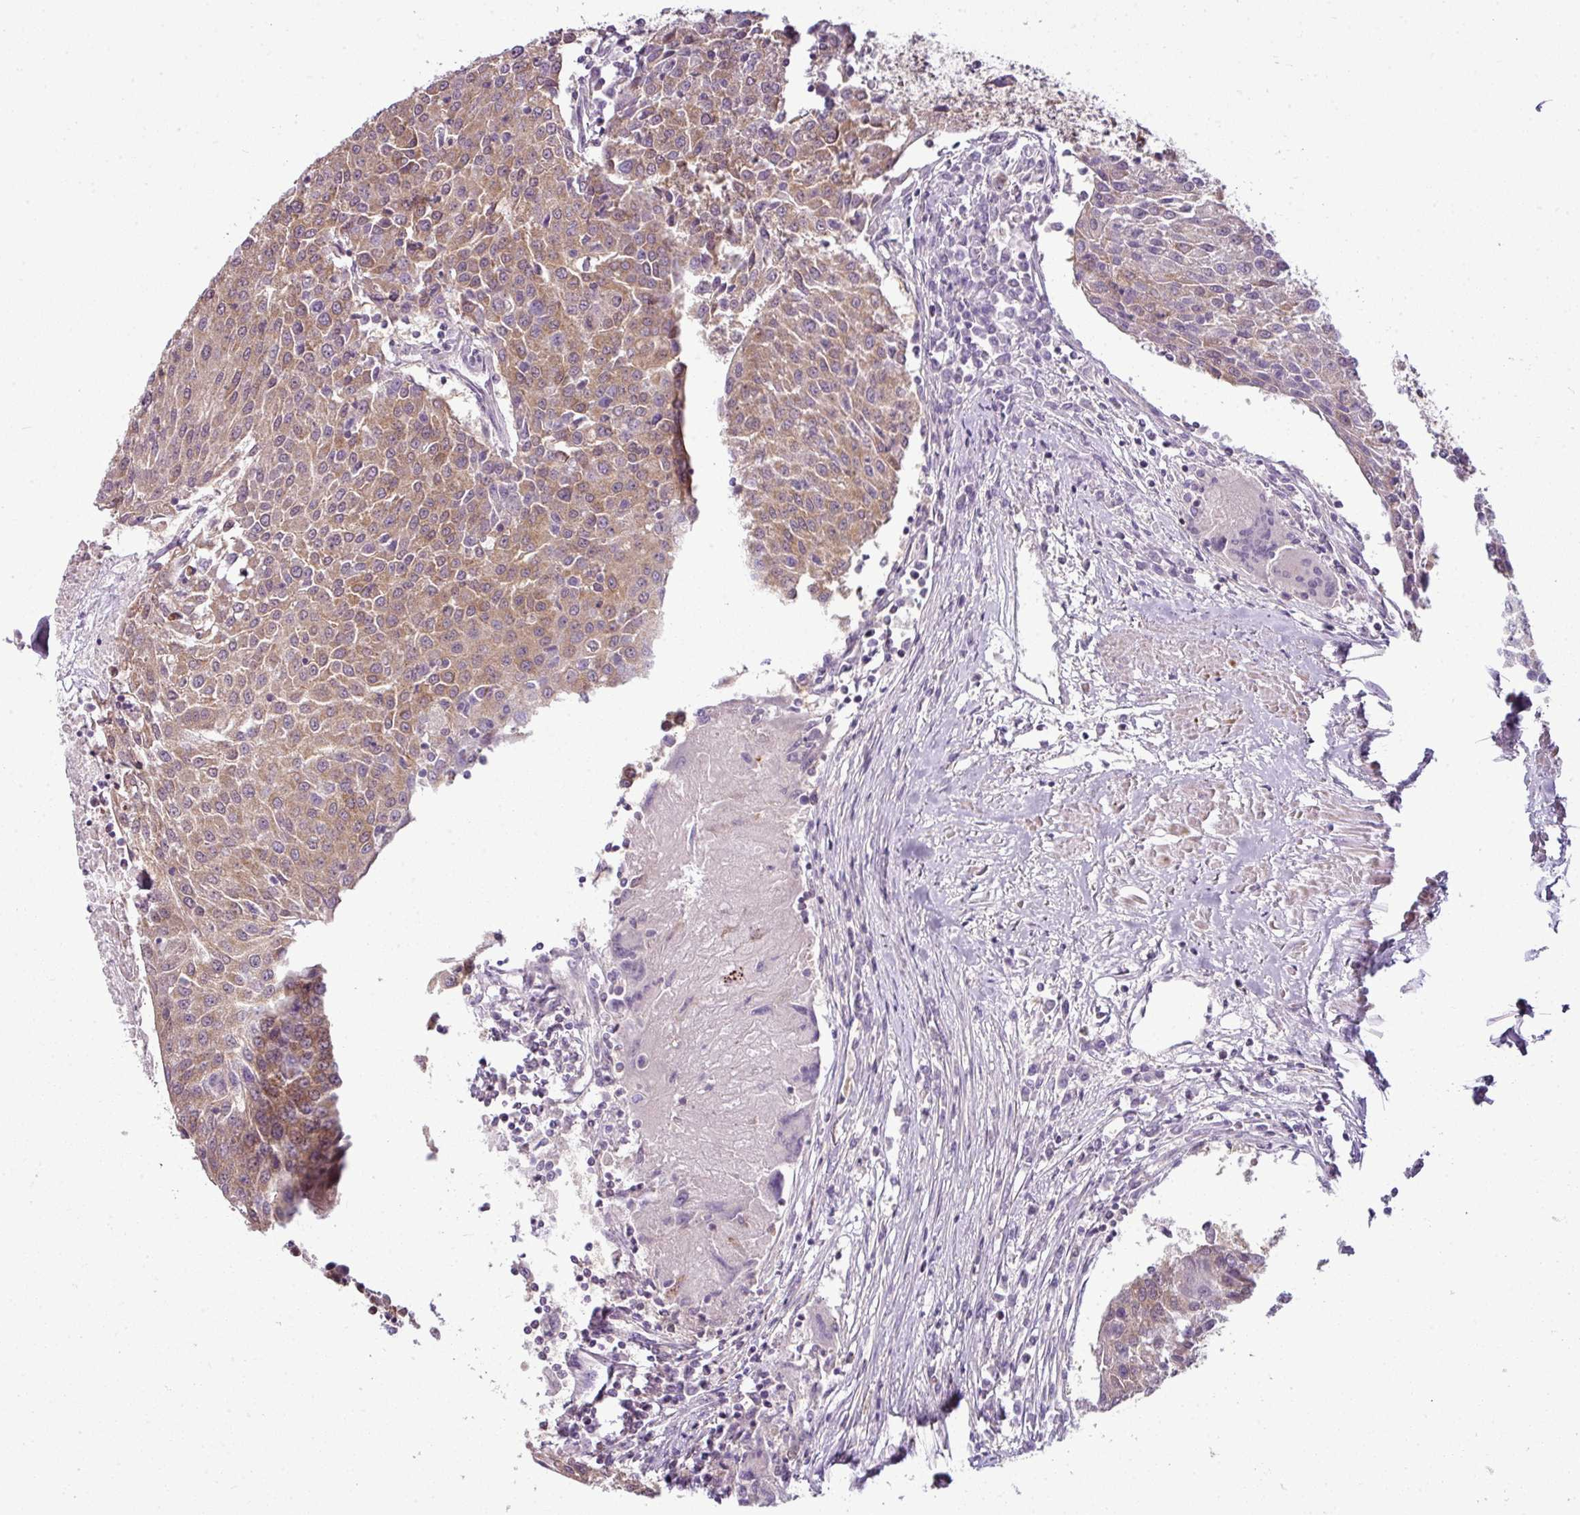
{"staining": {"intensity": "moderate", "quantity": ">75%", "location": "cytoplasmic/membranous"}, "tissue": "urothelial cancer", "cell_type": "Tumor cells", "image_type": "cancer", "snomed": [{"axis": "morphology", "description": "Urothelial carcinoma, High grade"}, {"axis": "topography", "description": "Urinary bladder"}], "caption": "This photomicrograph shows high-grade urothelial carcinoma stained with immunohistochemistry (IHC) to label a protein in brown. The cytoplasmic/membranous of tumor cells show moderate positivity for the protein. Nuclei are counter-stained blue.", "gene": "DERPC", "patient": {"sex": "female", "age": 85}}